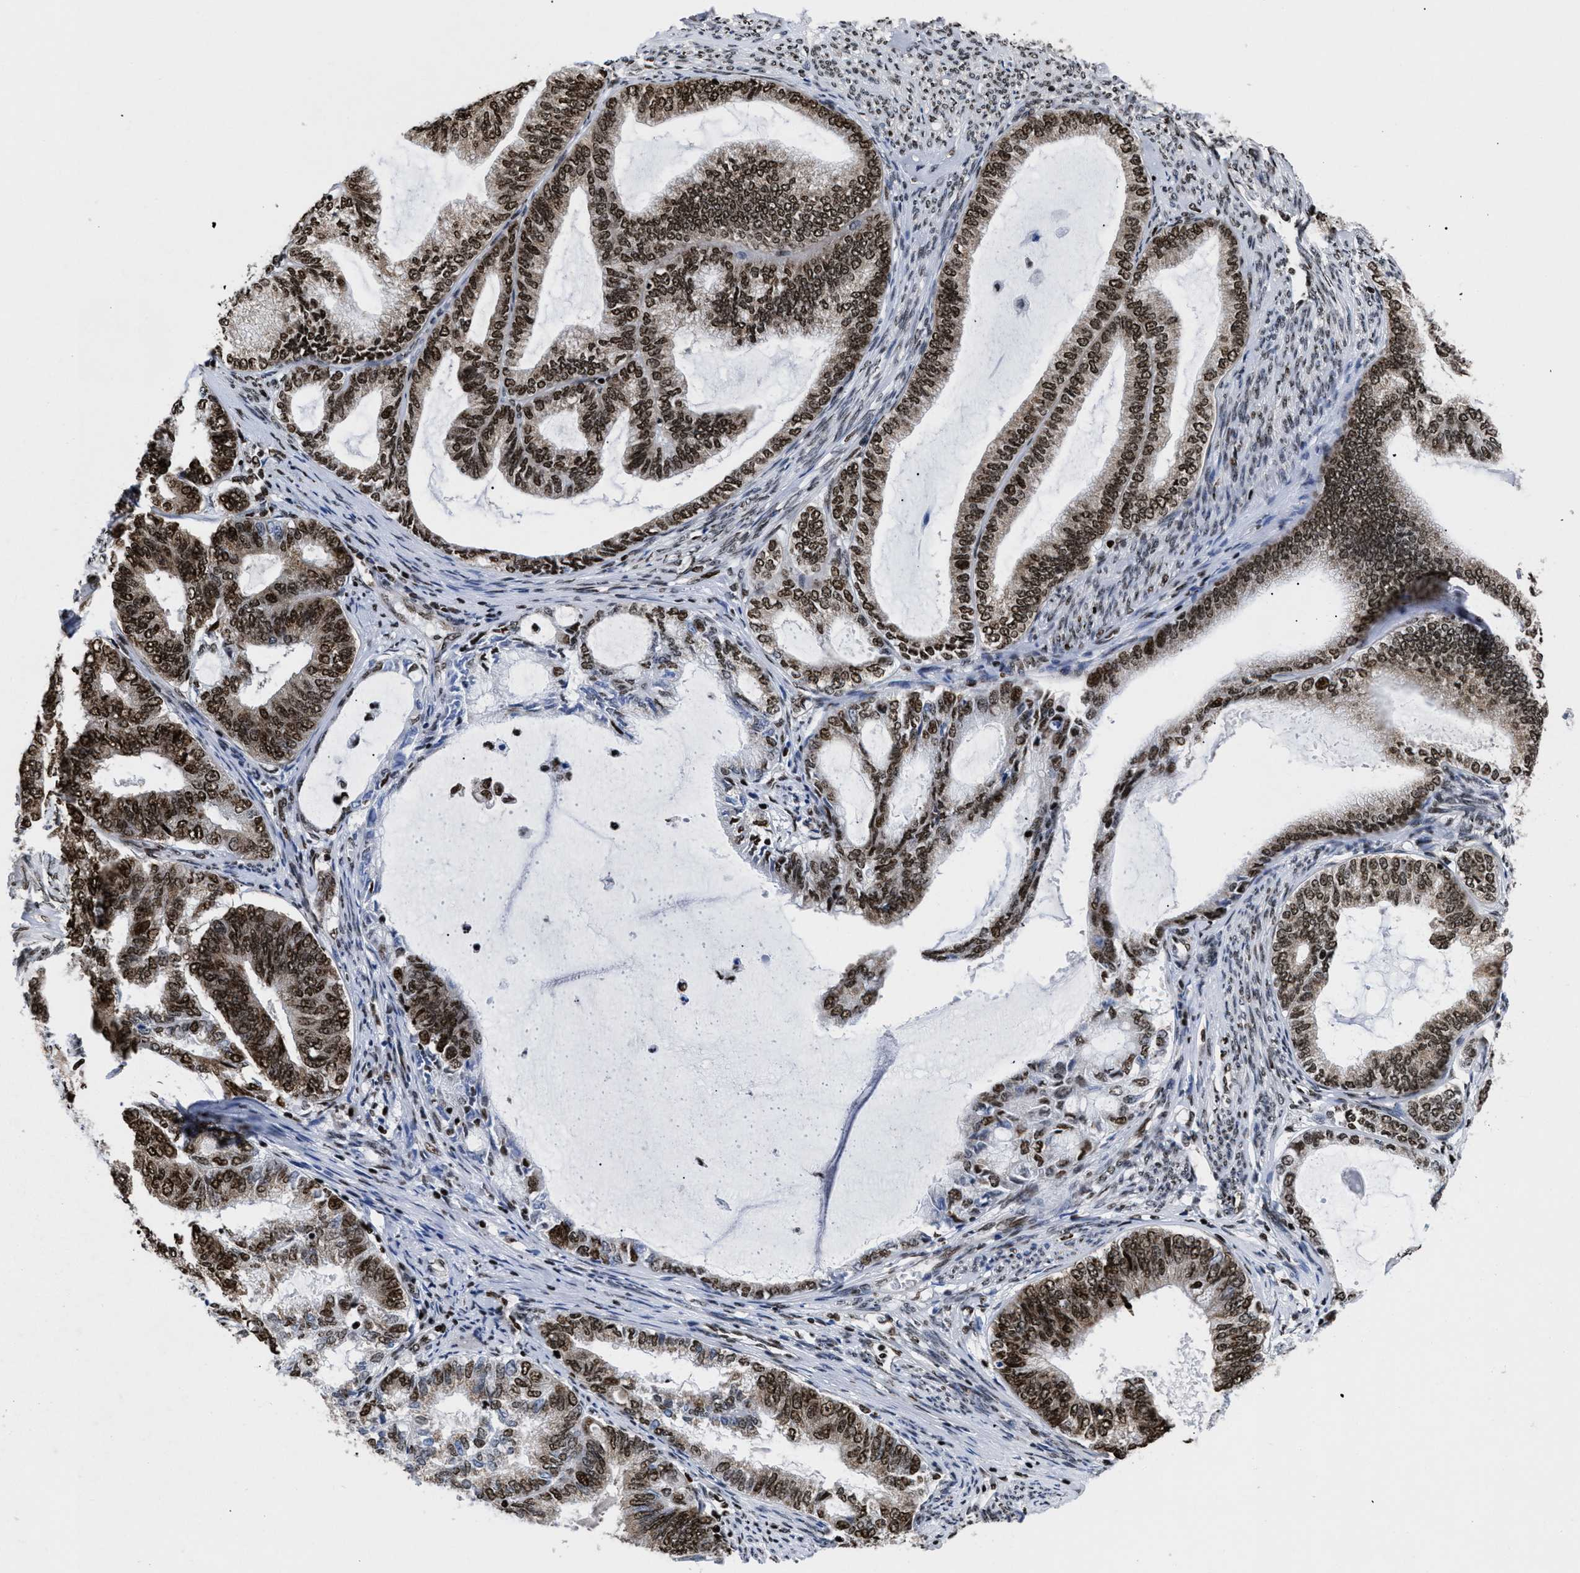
{"staining": {"intensity": "strong", "quantity": "25%-75%", "location": "nuclear"}, "tissue": "endometrial cancer", "cell_type": "Tumor cells", "image_type": "cancer", "snomed": [{"axis": "morphology", "description": "Adenocarcinoma, NOS"}, {"axis": "topography", "description": "Endometrium"}], "caption": "This is a micrograph of IHC staining of endometrial cancer (adenocarcinoma), which shows strong positivity in the nuclear of tumor cells.", "gene": "CALHM3", "patient": {"sex": "female", "age": 86}}